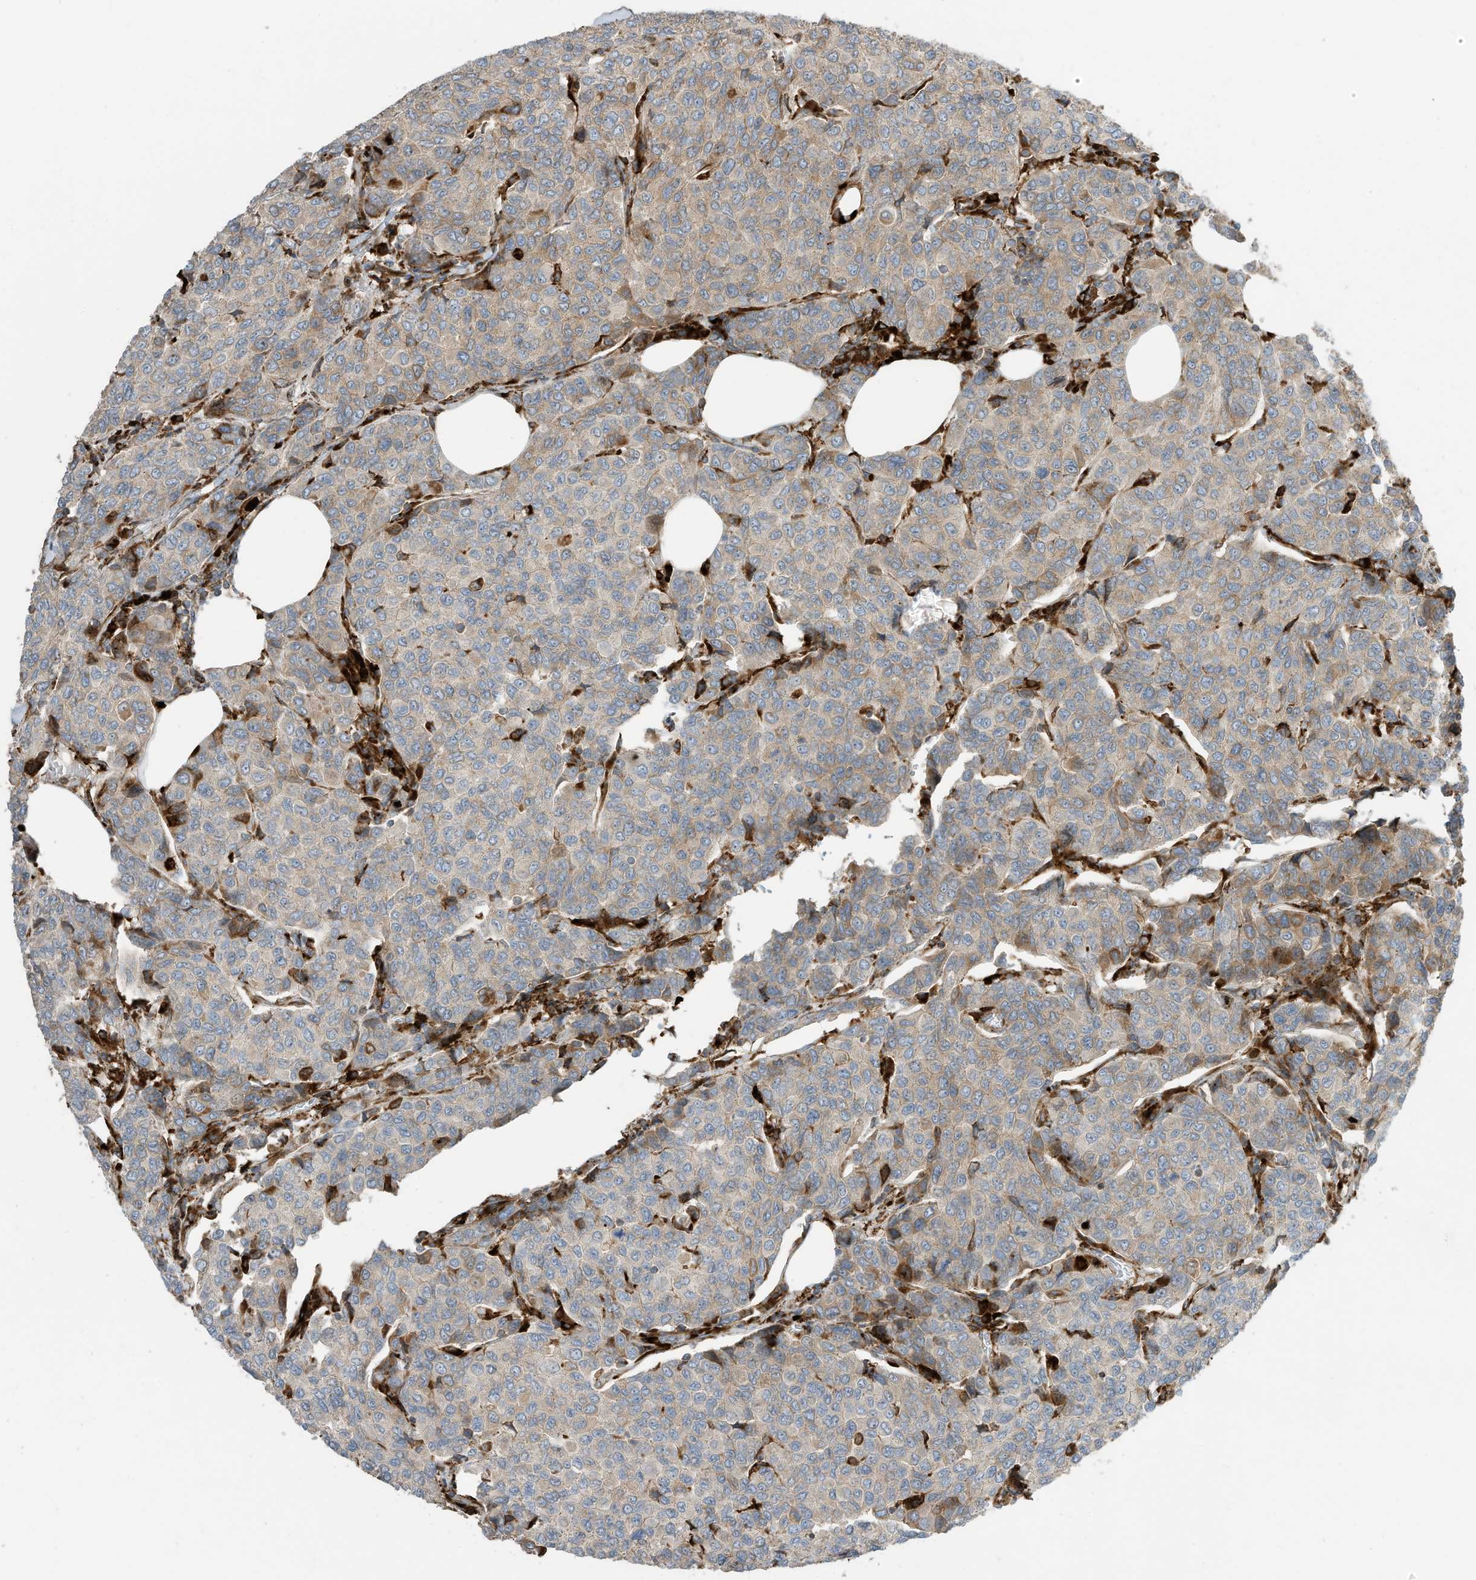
{"staining": {"intensity": "weak", "quantity": "25%-75%", "location": "cytoplasmic/membranous"}, "tissue": "breast cancer", "cell_type": "Tumor cells", "image_type": "cancer", "snomed": [{"axis": "morphology", "description": "Duct carcinoma"}, {"axis": "topography", "description": "Breast"}], "caption": "Immunohistochemical staining of human breast cancer demonstrates weak cytoplasmic/membranous protein positivity in about 25%-75% of tumor cells.", "gene": "TRNAU1AP", "patient": {"sex": "female", "age": 55}}